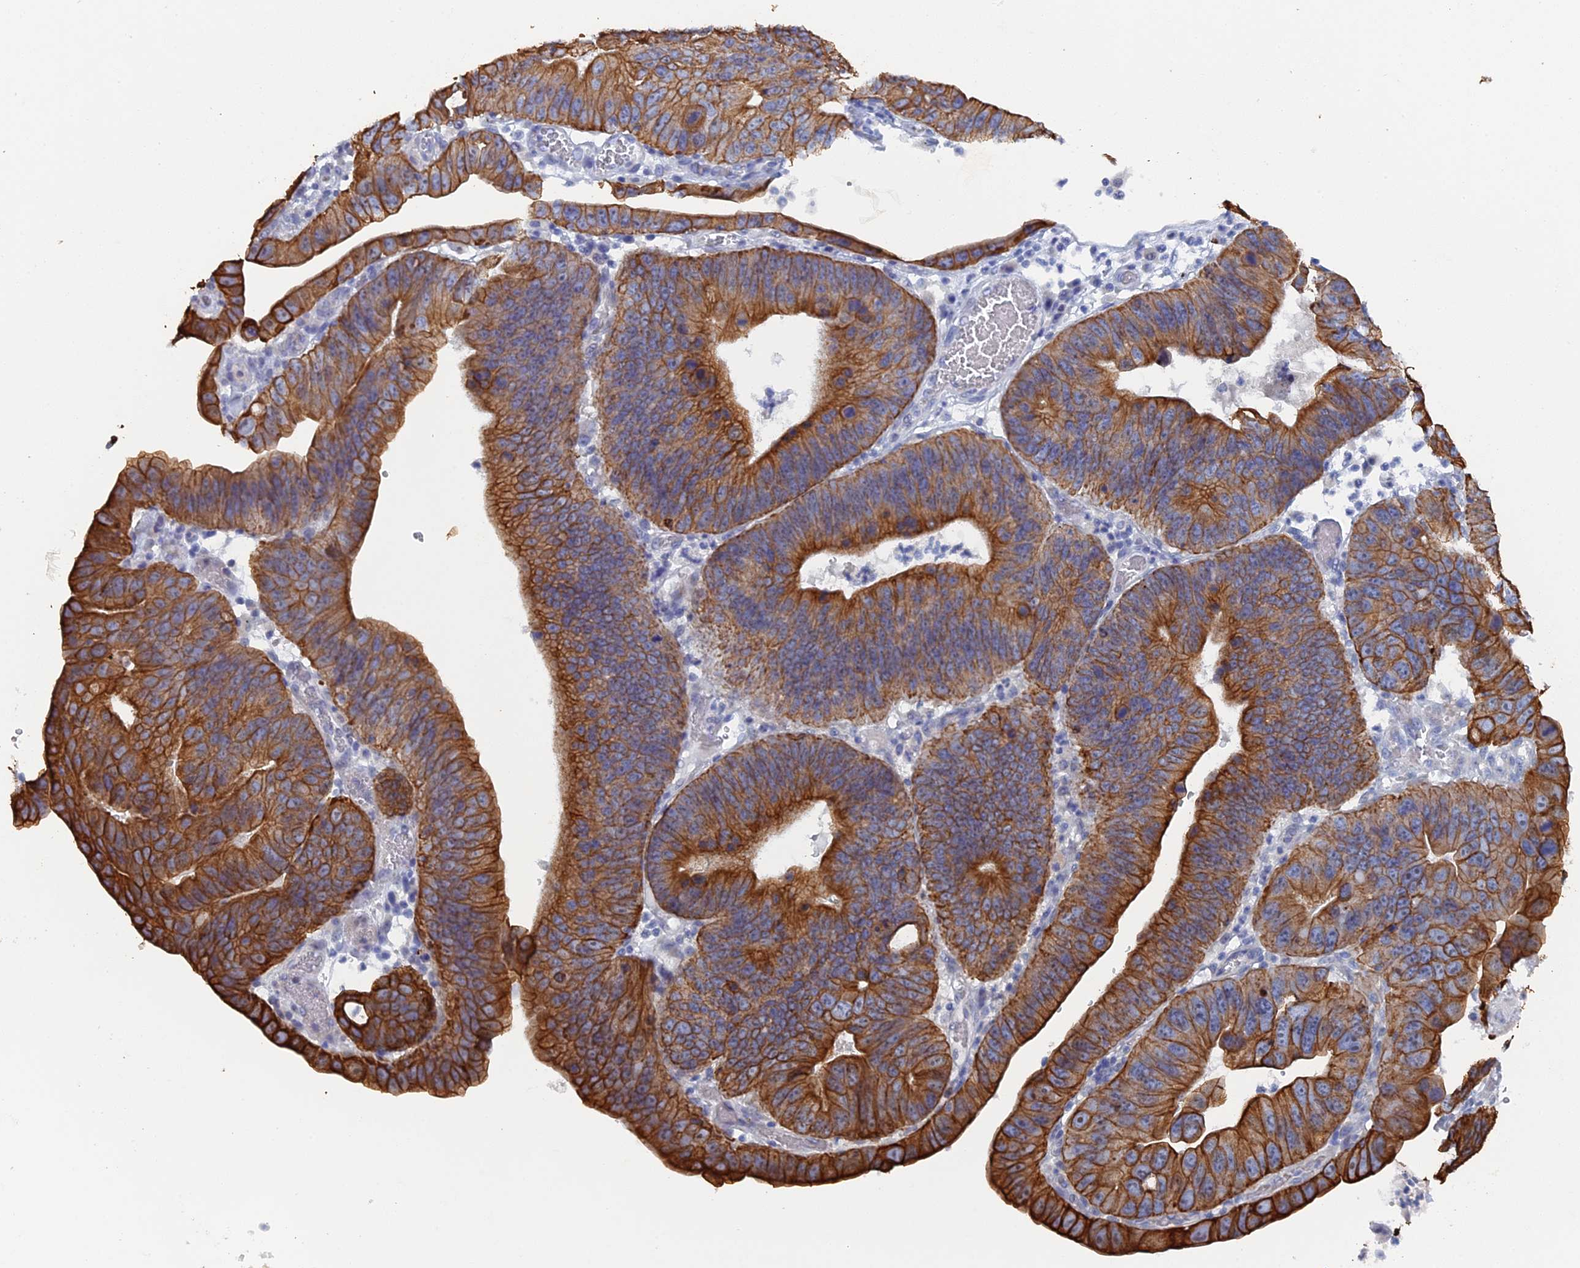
{"staining": {"intensity": "strong", "quantity": ">75%", "location": "cytoplasmic/membranous"}, "tissue": "stomach cancer", "cell_type": "Tumor cells", "image_type": "cancer", "snomed": [{"axis": "morphology", "description": "Adenocarcinoma, NOS"}, {"axis": "topography", "description": "Stomach"}], "caption": "Approximately >75% of tumor cells in stomach cancer (adenocarcinoma) reveal strong cytoplasmic/membranous protein expression as visualized by brown immunohistochemical staining.", "gene": "SRFBP1", "patient": {"sex": "male", "age": 59}}